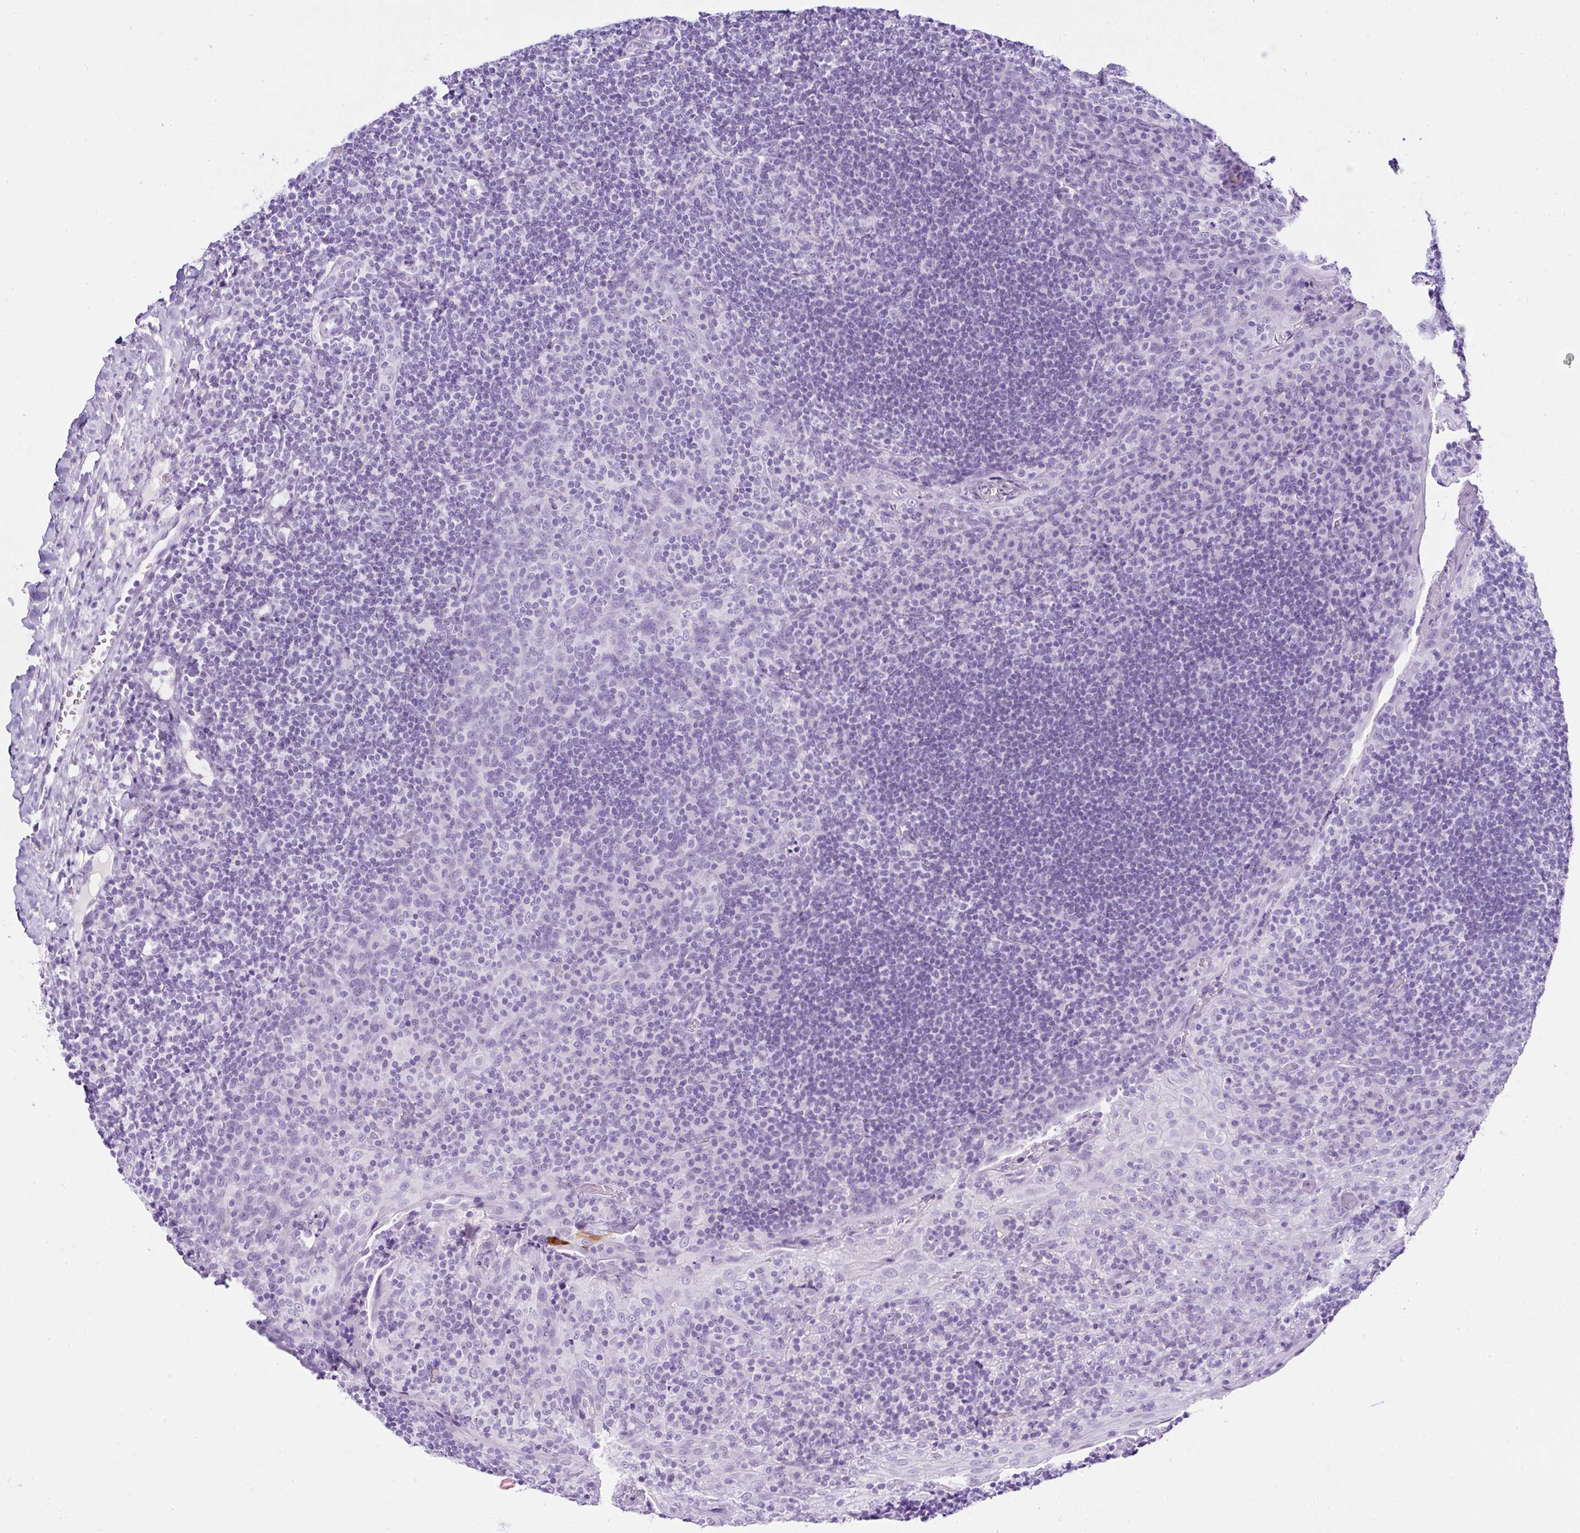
{"staining": {"intensity": "negative", "quantity": "none", "location": "none"}, "tissue": "tonsil", "cell_type": "Germinal center cells", "image_type": "normal", "snomed": [{"axis": "morphology", "description": "Normal tissue, NOS"}, {"axis": "topography", "description": "Tonsil"}], "caption": "The micrograph exhibits no significant expression in germinal center cells of tonsil.", "gene": "SERPINB3", "patient": {"sex": "male", "age": 17}}